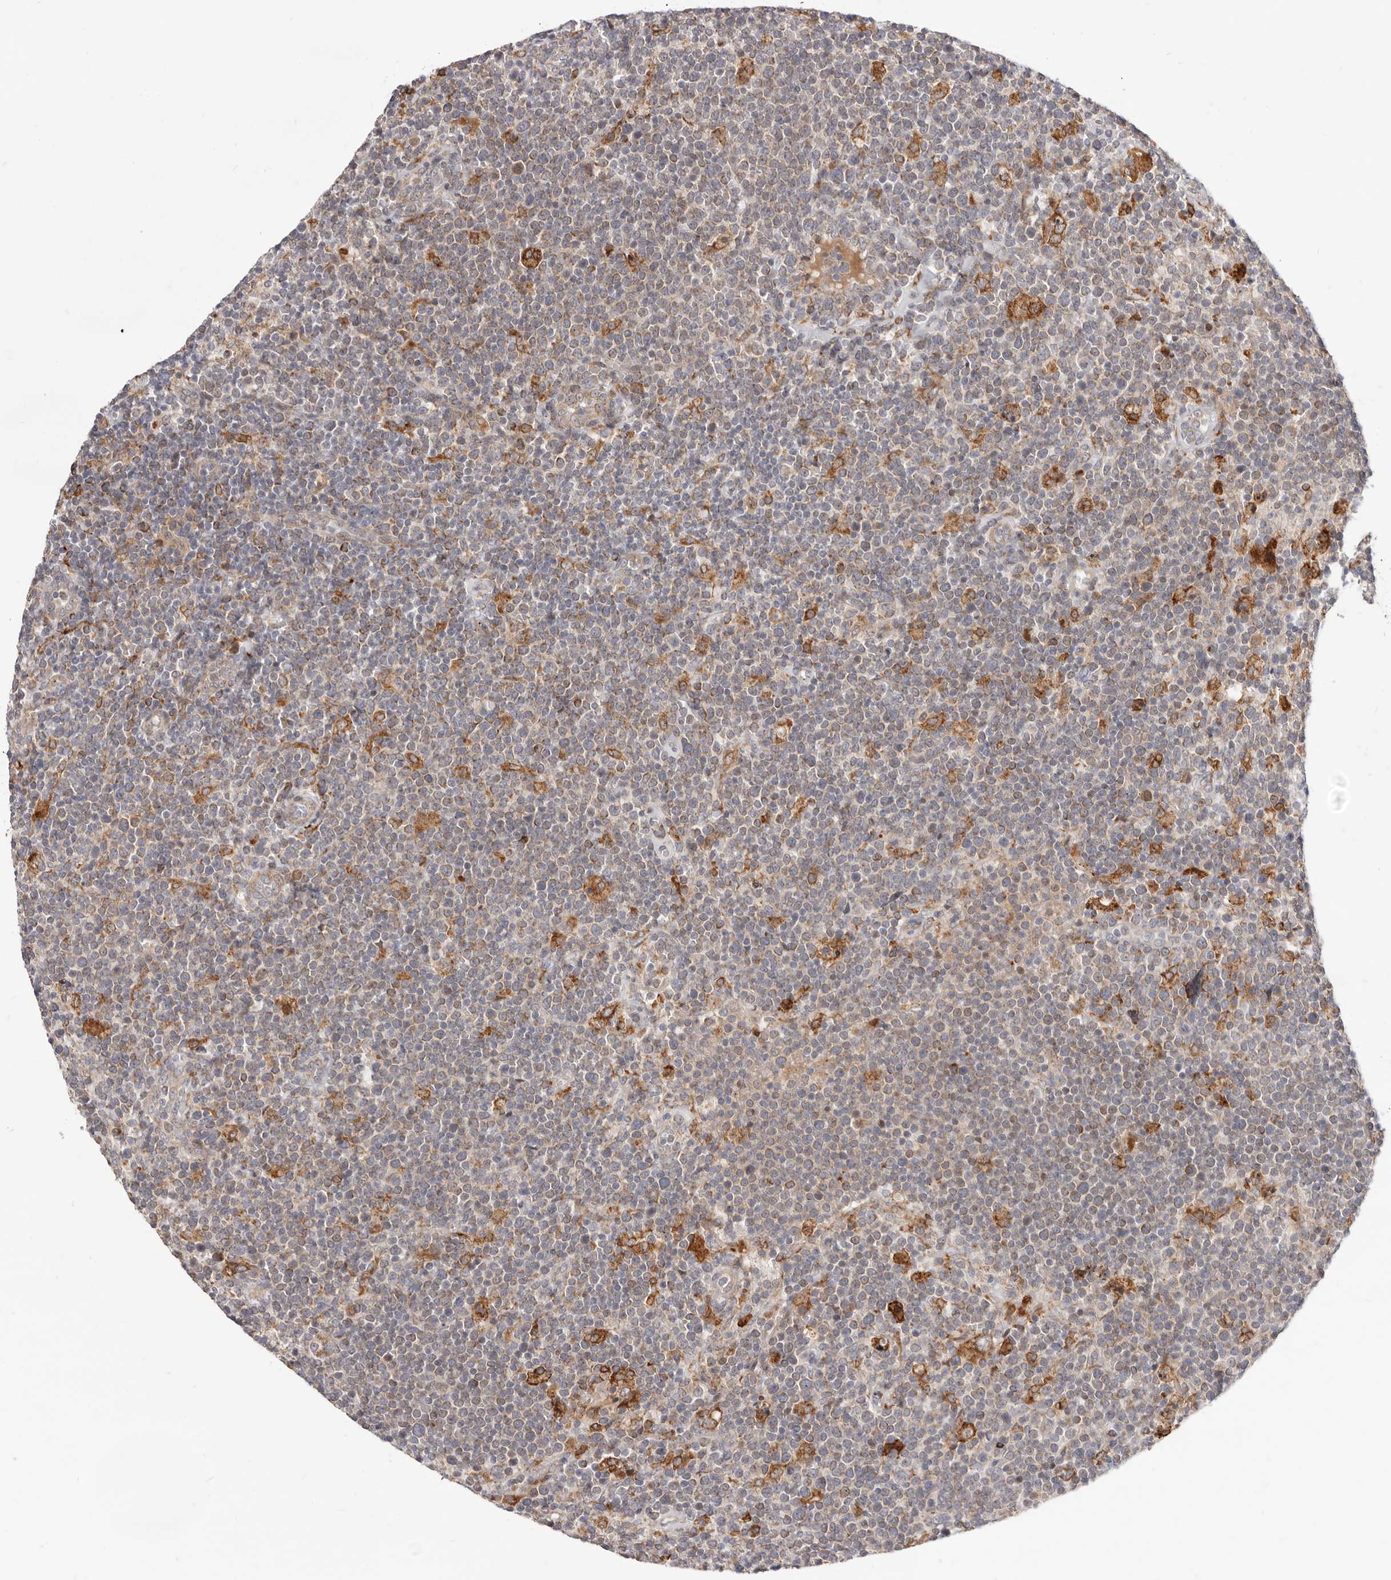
{"staining": {"intensity": "weak", "quantity": "25%-75%", "location": "cytoplasmic/membranous"}, "tissue": "lymphoma", "cell_type": "Tumor cells", "image_type": "cancer", "snomed": [{"axis": "morphology", "description": "Malignant lymphoma, non-Hodgkin's type, High grade"}, {"axis": "topography", "description": "Lymph node"}], "caption": "The micrograph shows staining of high-grade malignant lymphoma, non-Hodgkin's type, revealing weak cytoplasmic/membranous protein staining (brown color) within tumor cells.", "gene": "TOR3A", "patient": {"sex": "male", "age": 61}}